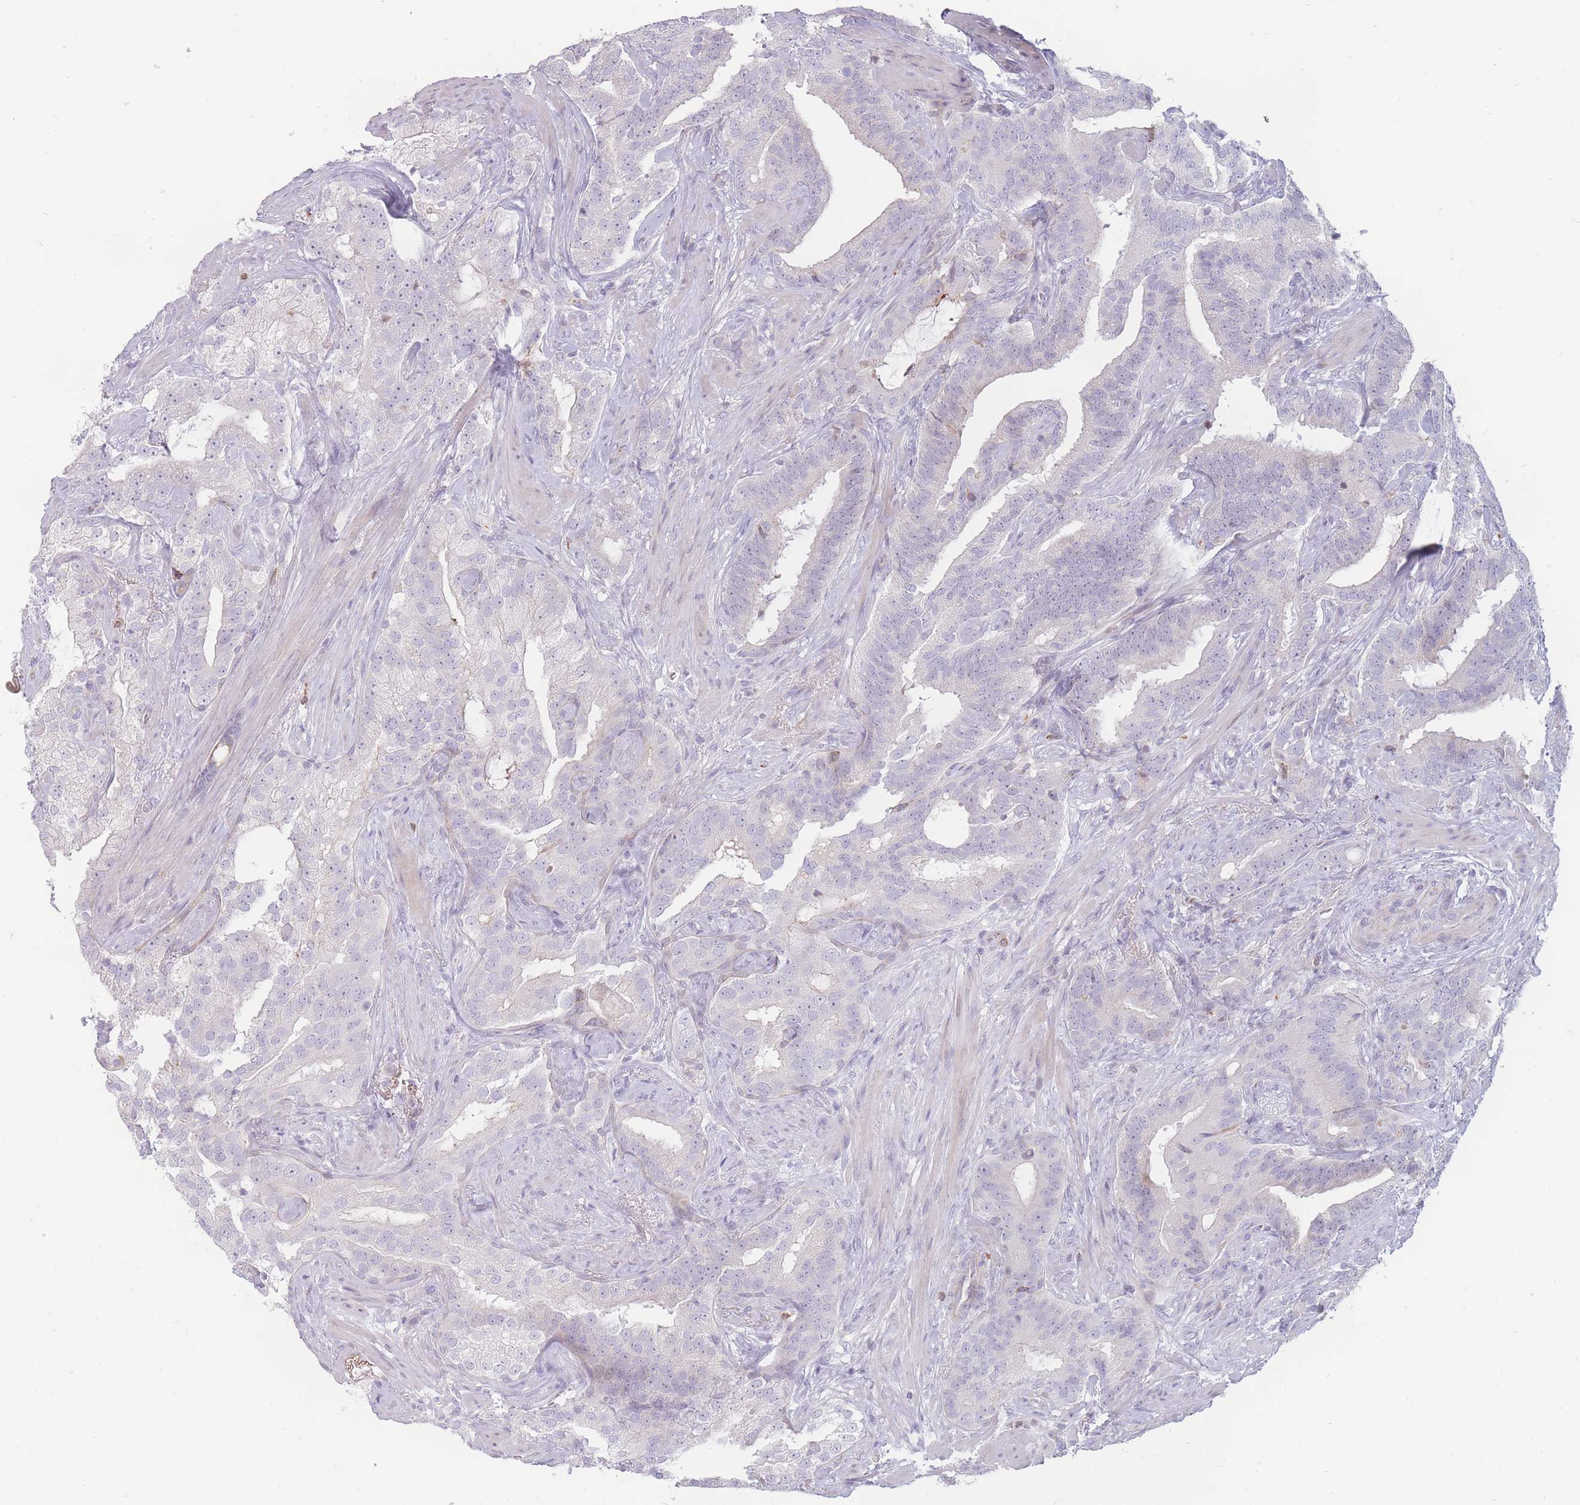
{"staining": {"intensity": "negative", "quantity": "none", "location": "none"}, "tissue": "prostate cancer", "cell_type": "Tumor cells", "image_type": "cancer", "snomed": [{"axis": "morphology", "description": "Adenocarcinoma, High grade"}, {"axis": "topography", "description": "Prostate"}], "caption": "Image shows no significant protein staining in tumor cells of prostate cancer.", "gene": "PTGDR", "patient": {"sex": "male", "age": 64}}